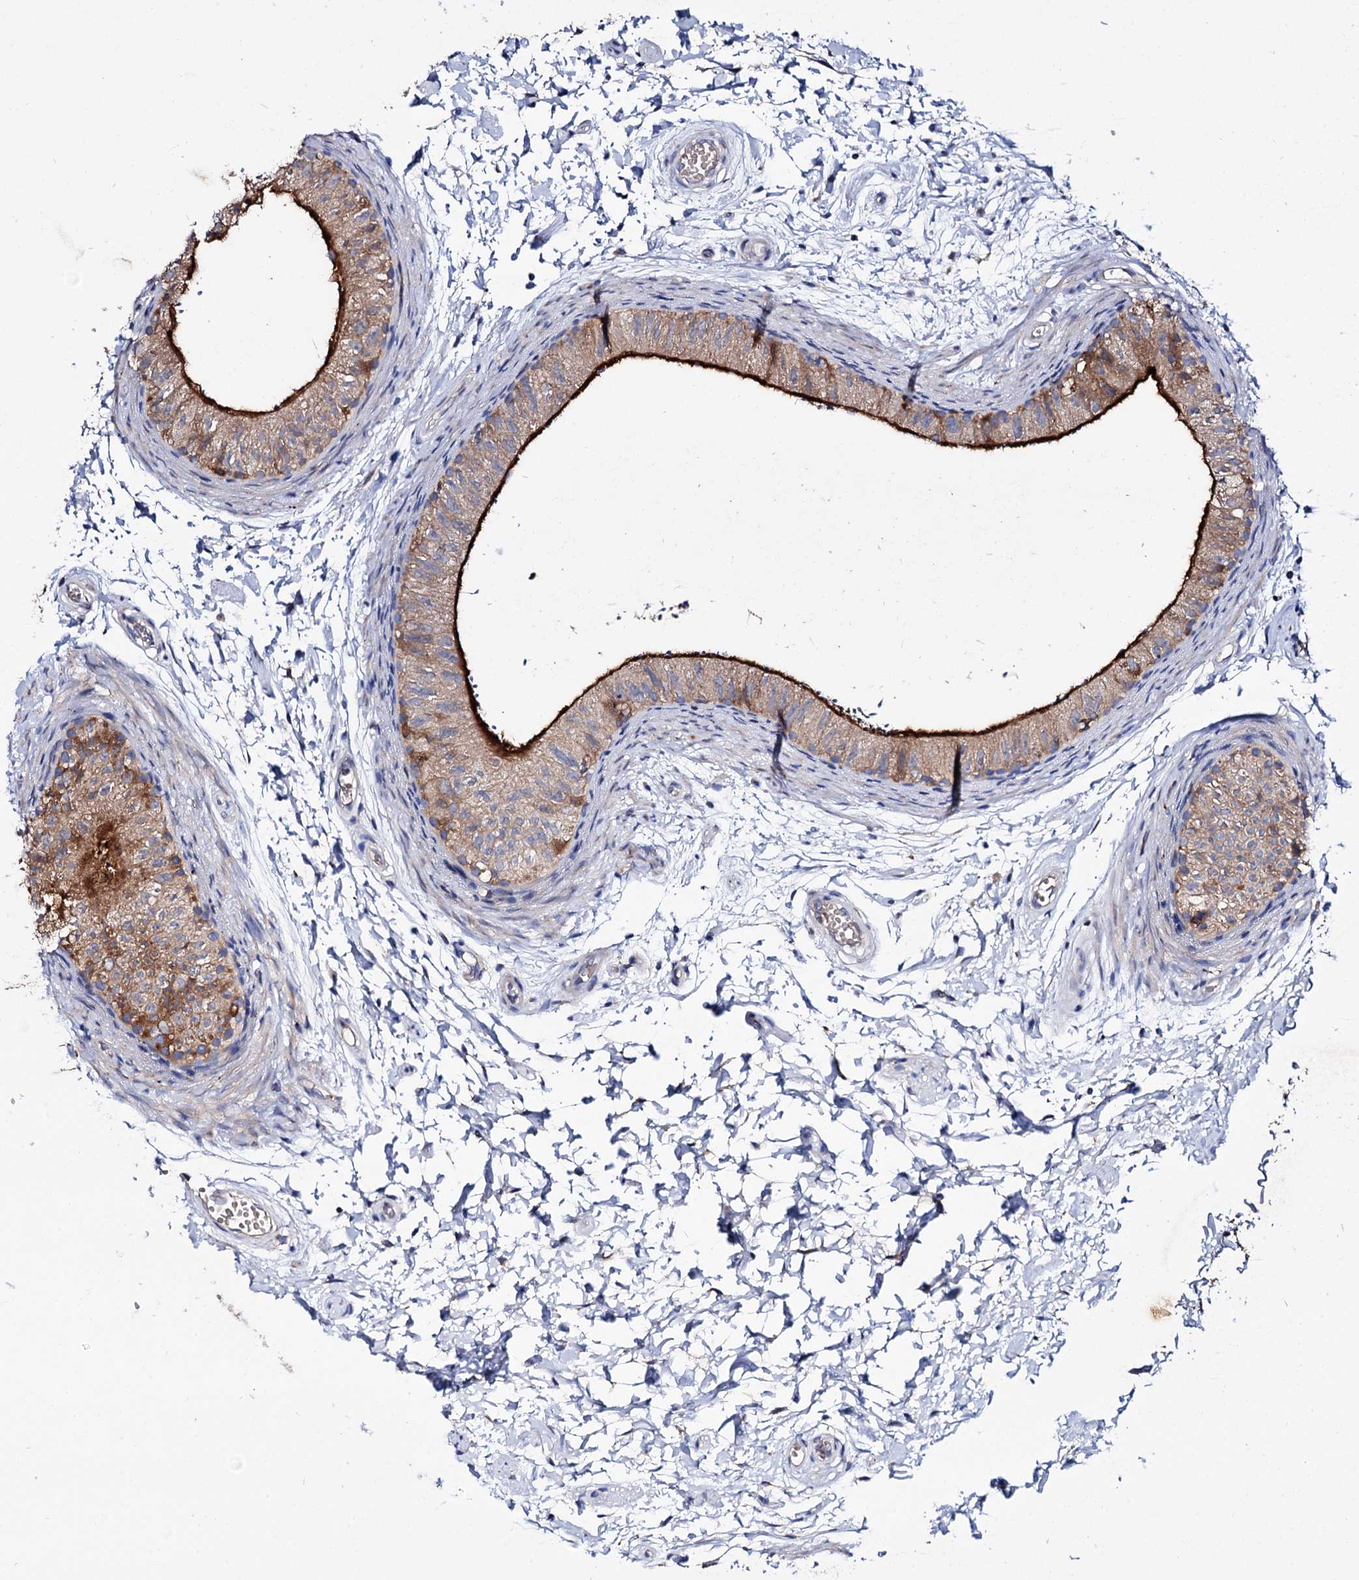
{"staining": {"intensity": "strong", "quantity": ">75%", "location": "cytoplasmic/membranous"}, "tissue": "epididymis", "cell_type": "Glandular cells", "image_type": "normal", "snomed": [{"axis": "morphology", "description": "Normal tissue, NOS"}, {"axis": "topography", "description": "Epididymis"}], "caption": "Immunohistochemical staining of unremarkable epididymis displays strong cytoplasmic/membranous protein staining in approximately >75% of glandular cells. The staining was performed using DAB (3,3'-diaminobenzidine), with brown indicating positive protein expression. Nuclei are stained blue with hematoxylin.", "gene": "UBASH3B", "patient": {"sex": "male", "age": 50}}